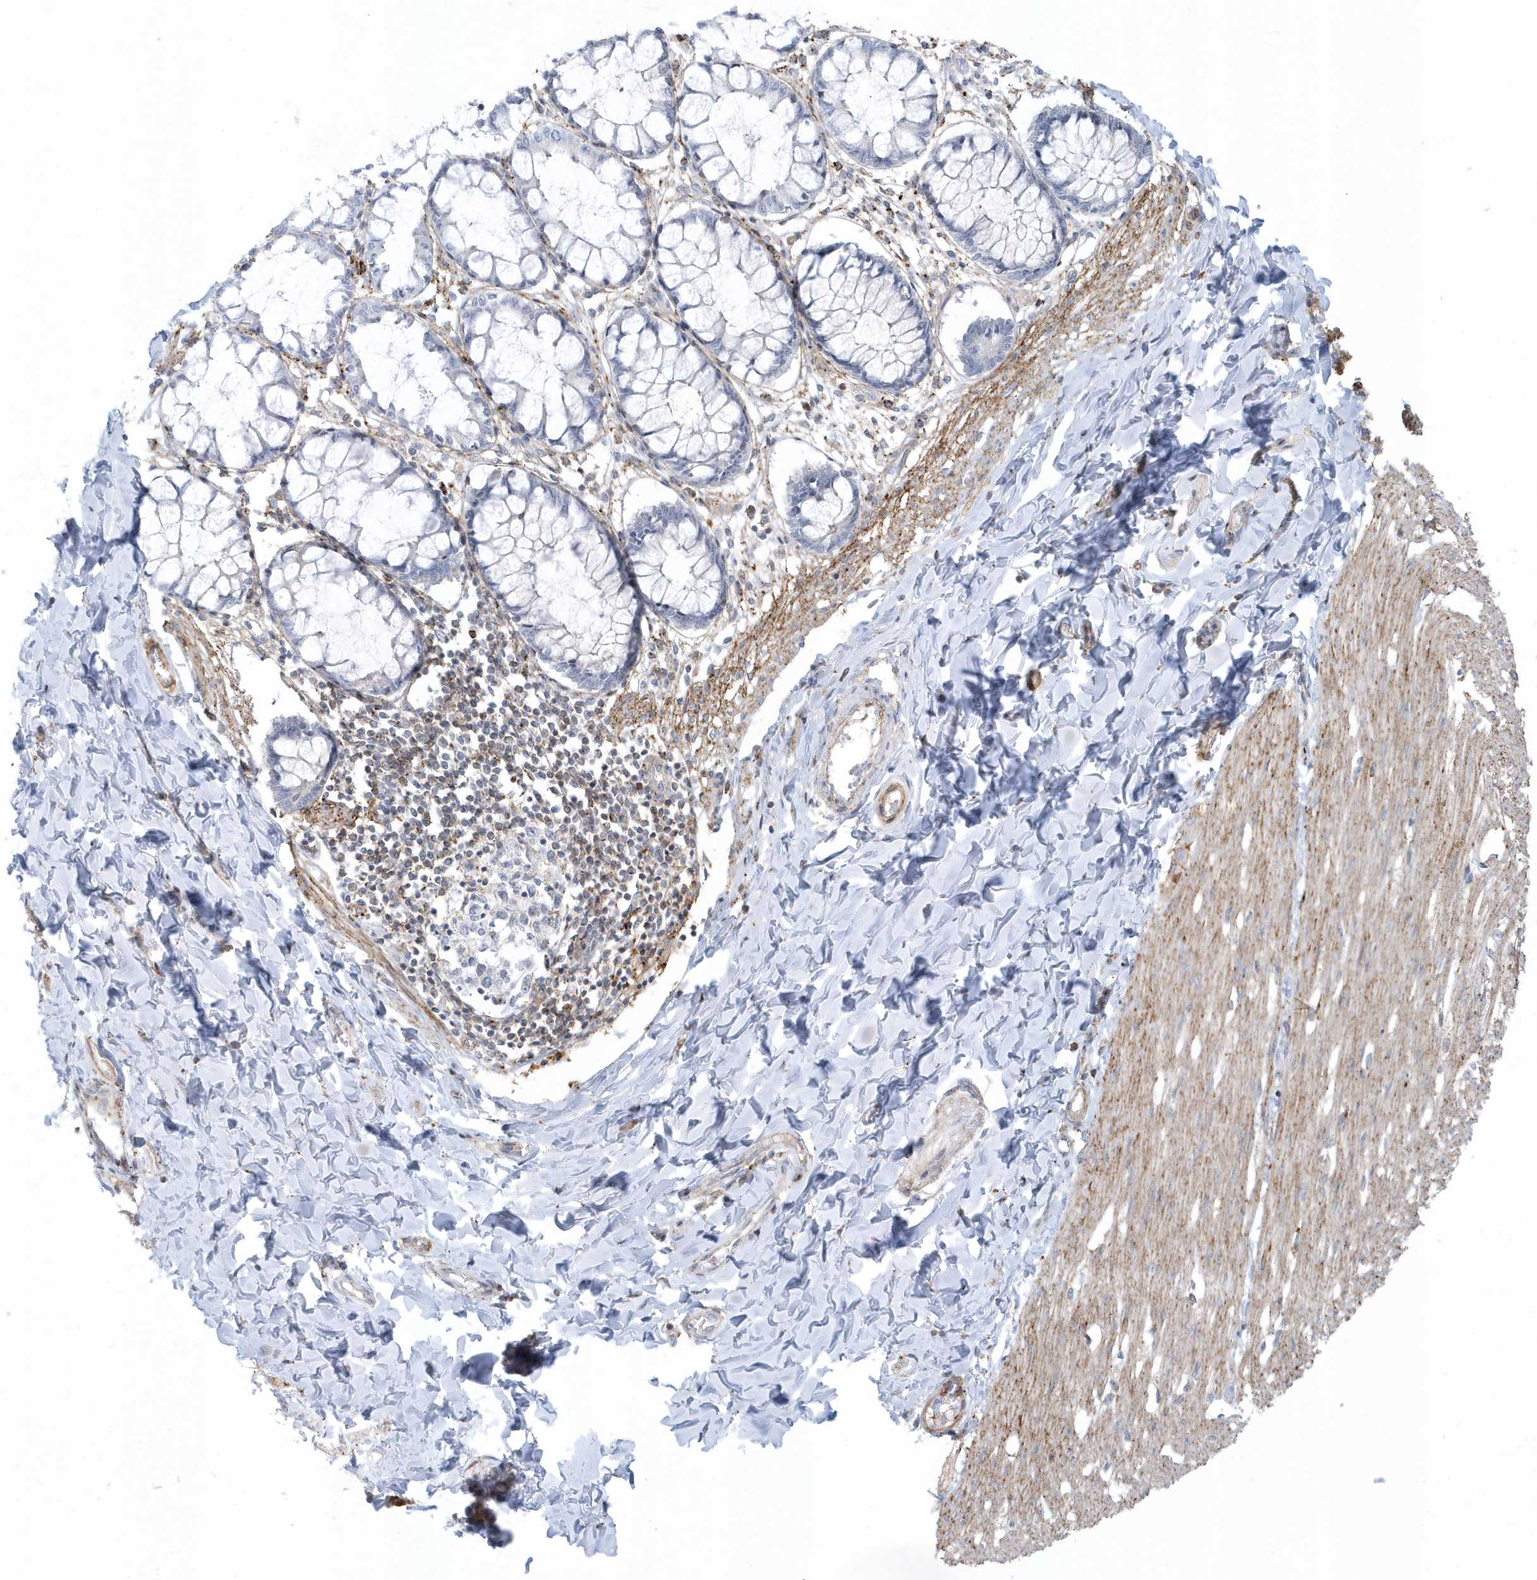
{"staining": {"intensity": "moderate", "quantity": "25%-75%", "location": "cytoplasmic/membranous"}, "tissue": "smooth muscle", "cell_type": "Smooth muscle cells", "image_type": "normal", "snomed": [{"axis": "morphology", "description": "Normal tissue, NOS"}, {"axis": "morphology", "description": "Adenocarcinoma, NOS"}, {"axis": "topography", "description": "Colon"}, {"axis": "topography", "description": "Peripheral nerve tissue"}], "caption": "IHC (DAB (3,3'-diaminobenzidine)) staining of unremarkable smooth muscle demonstrates moderate cytoplasmic/membranous protein expression in about 25%-75% of smooth muscle cells.", "gene": "CACNB2", "patient": {"sex": "male", "age": 14}}